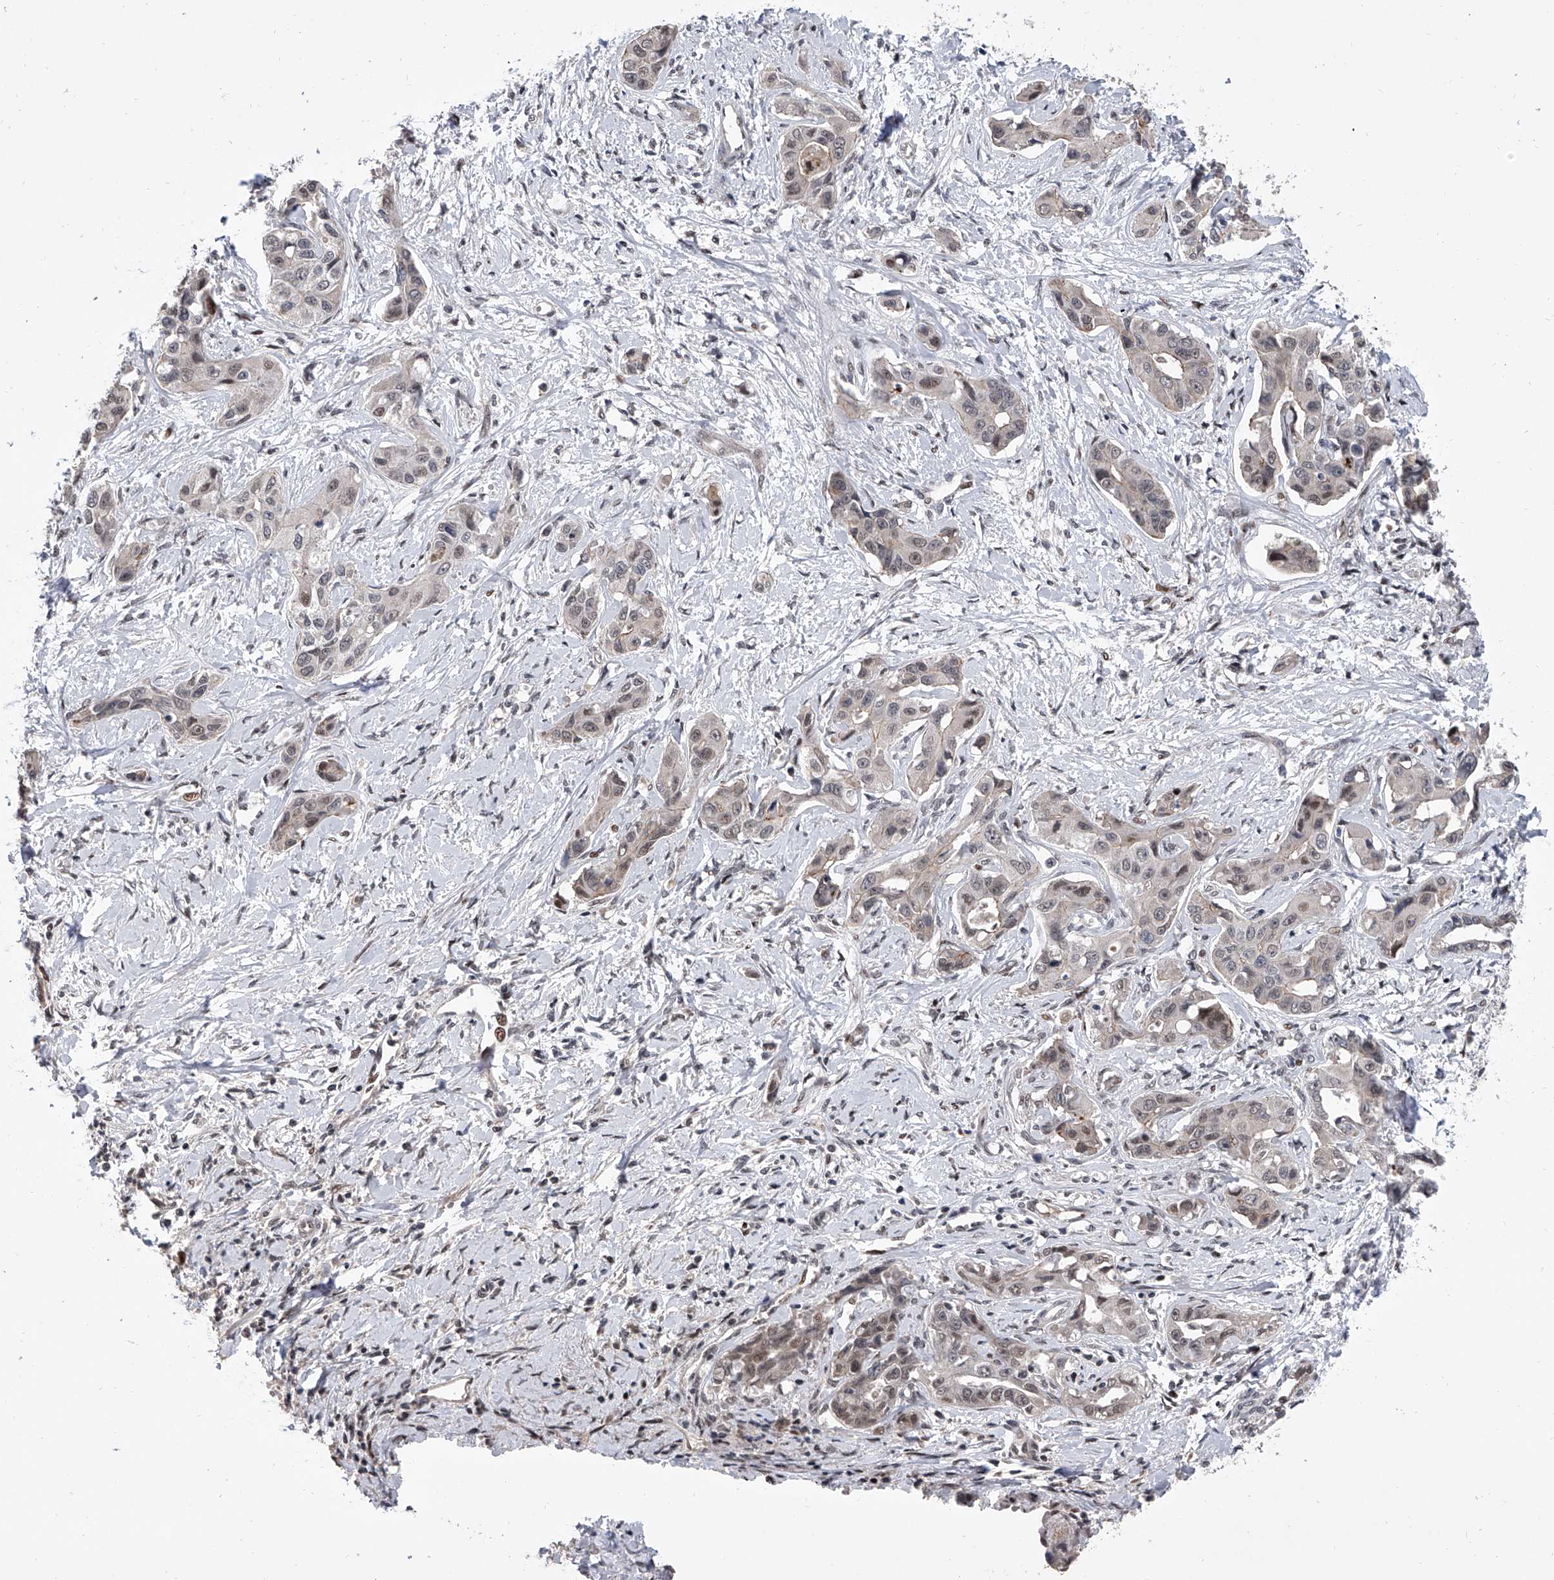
{"staining": {"intensity": "negative", "quantity": "none", "location": "none"}, "tissue": "liver cancer", "cell_type": "Tumor cells", "image_type": "cancer", "snomed": [{"axis": "morphology", "description": "Cholangiocarcinoma"}, {"axis": "topography", "description": "Liver"}], "caption": "Cholangiocarcinoma (liver) was stained to show a protein in brown. There is no significant expression in tumor cells. Nuclei are stained in blue.", "gene": "ZNF426", "patient": {"sex": "male", "age": 59}}